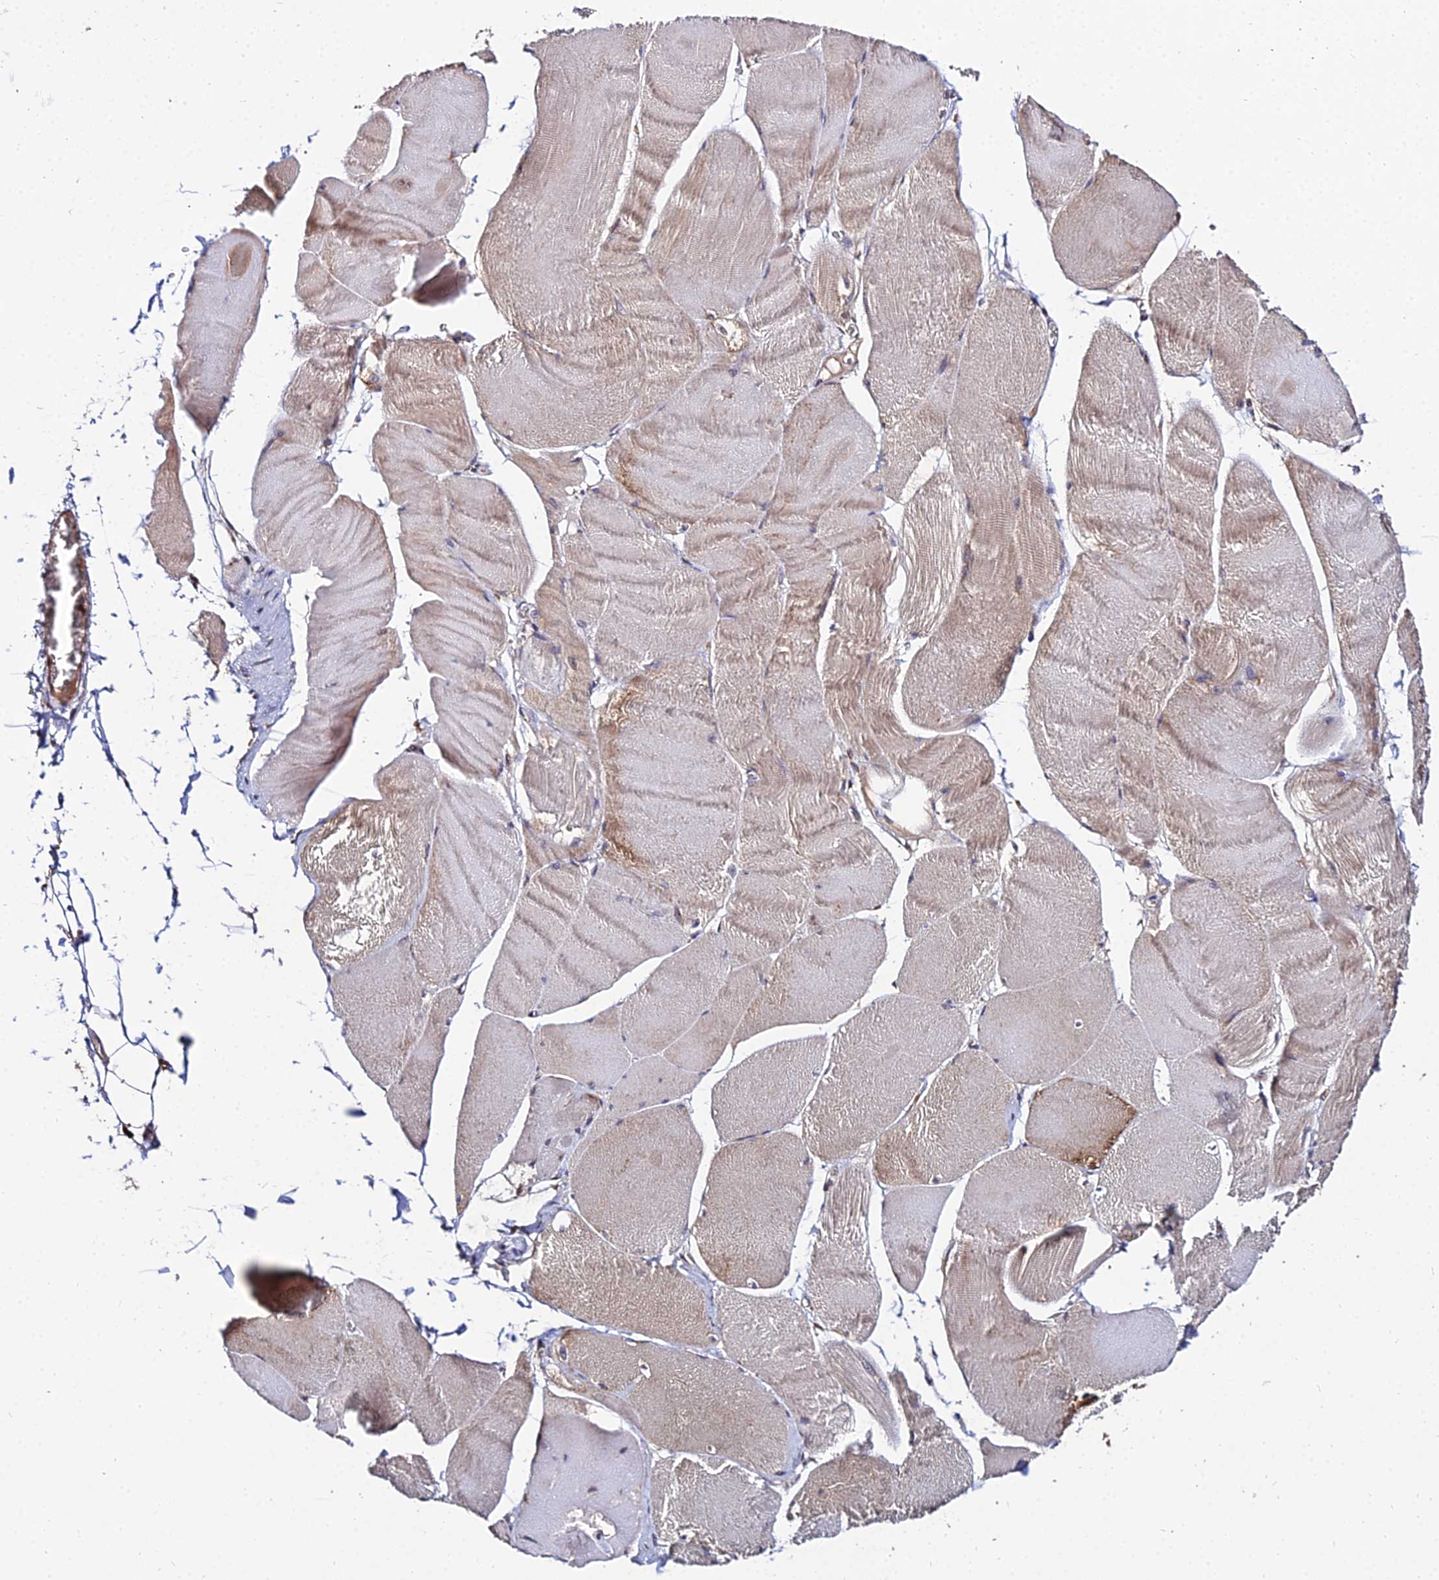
{"staining": {"intensity": "moderate", "quantity": "<25%", "location": "cytoplasmic/membranous"}, "tissue": "skeletal muscle", "cell_type": "Myocytes", "image_type": "normal", "snomed": [{"axis": "morphology", "description": "Normal tissue, NOS"}, {"axis": "morphology", "description": "Basal cell carcinoma"}, {"axis": "topography", "description": "Skeletal muscle"}], "caption": "The image displays immunohistochemical staining of normal skeletal muscle. There is moderate cytoplasmic/membranous staining is seen in approximately <25% of myocytes.", "gene": "ENSG00000258465", "patient": {"sex": "female", "age": 64}}